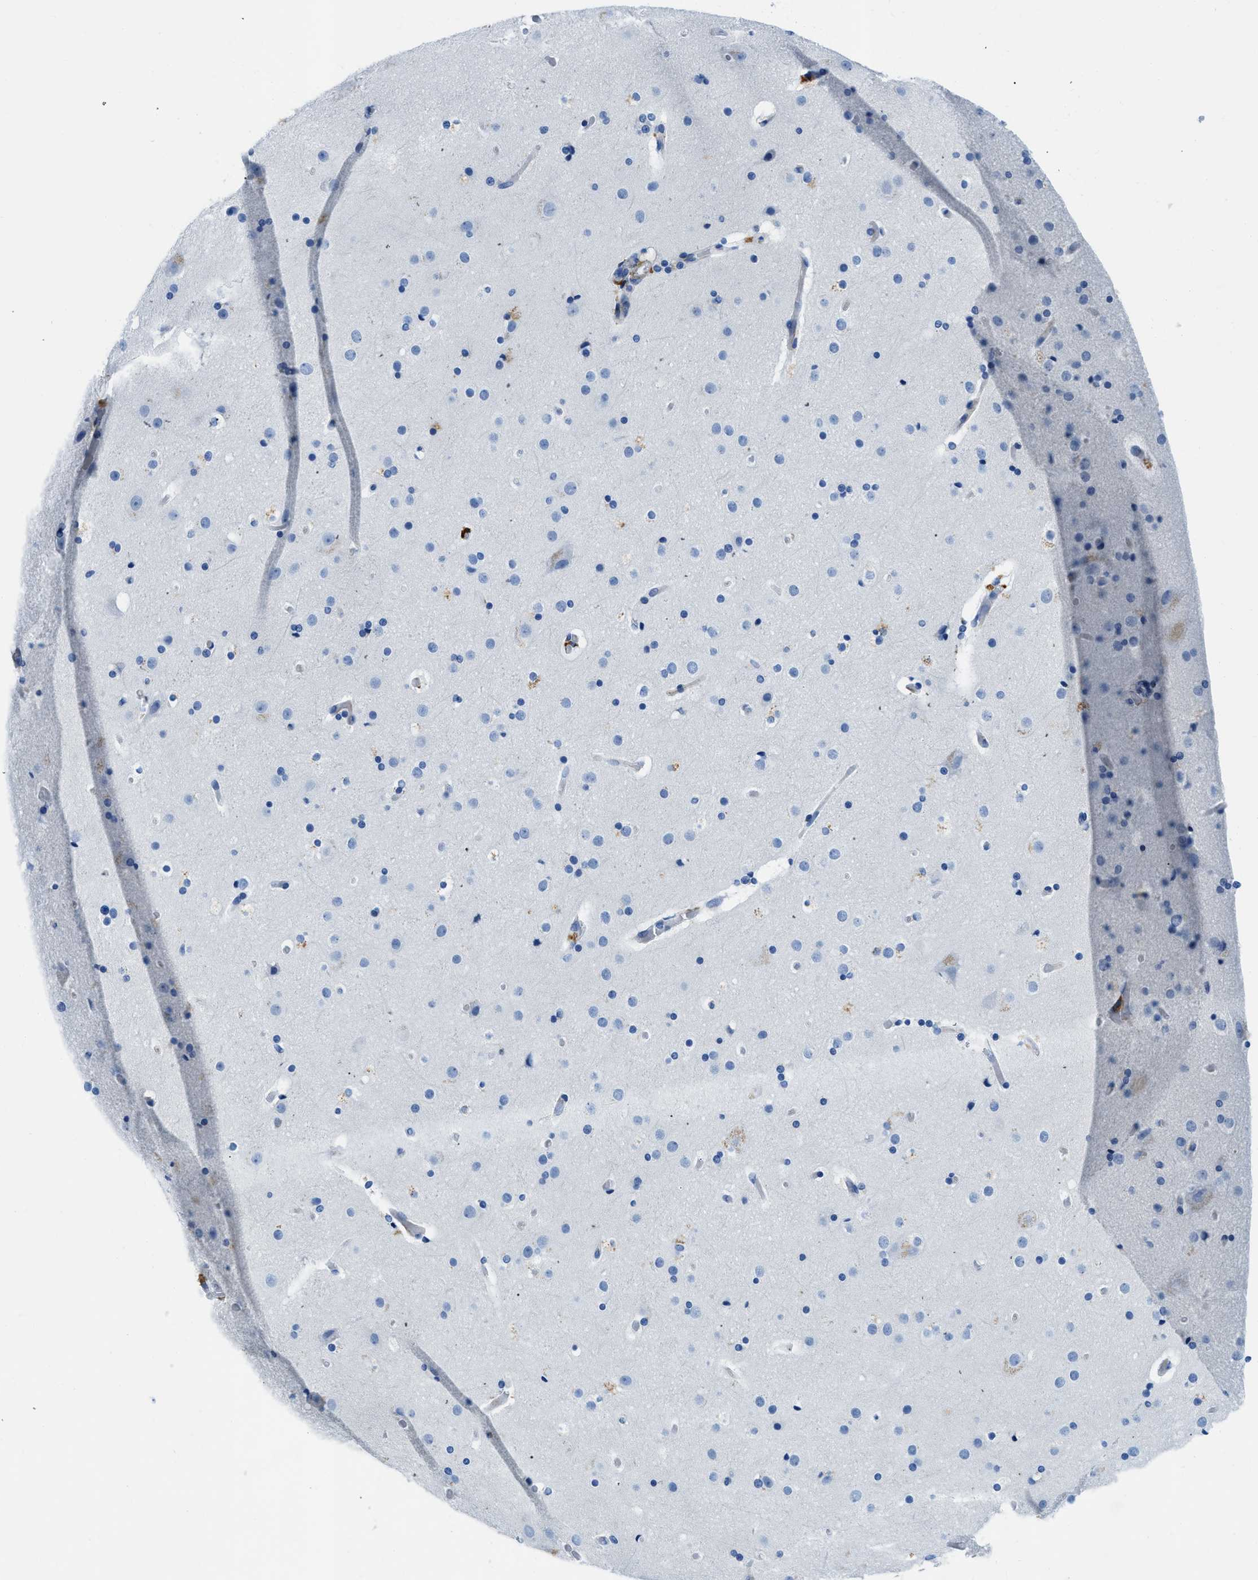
{"staining": {"intensity": "moderate", "quantity": "25%-75%", "location": "cytoplasmic/membranous"}, "tissue": "cerebral cortex", "cell_type": "Endothelial cells", "image_type": "normal", "snomed": [{"axis": "morphology", "description": "Normal tissue, NOS"}, {"axis": "topography", "description": "Cerebral cortex"}], "caption": "DAB (3,3'-diaminobenzidine) immunohistochemical staining of normal cerebral cortex demonstrates moderate cytoplasmic/membranous protein staining in approximately 25%-75% of endothelial cells.", "gene": "XCR1", "patient": {"sex": "male", "age": 57}}